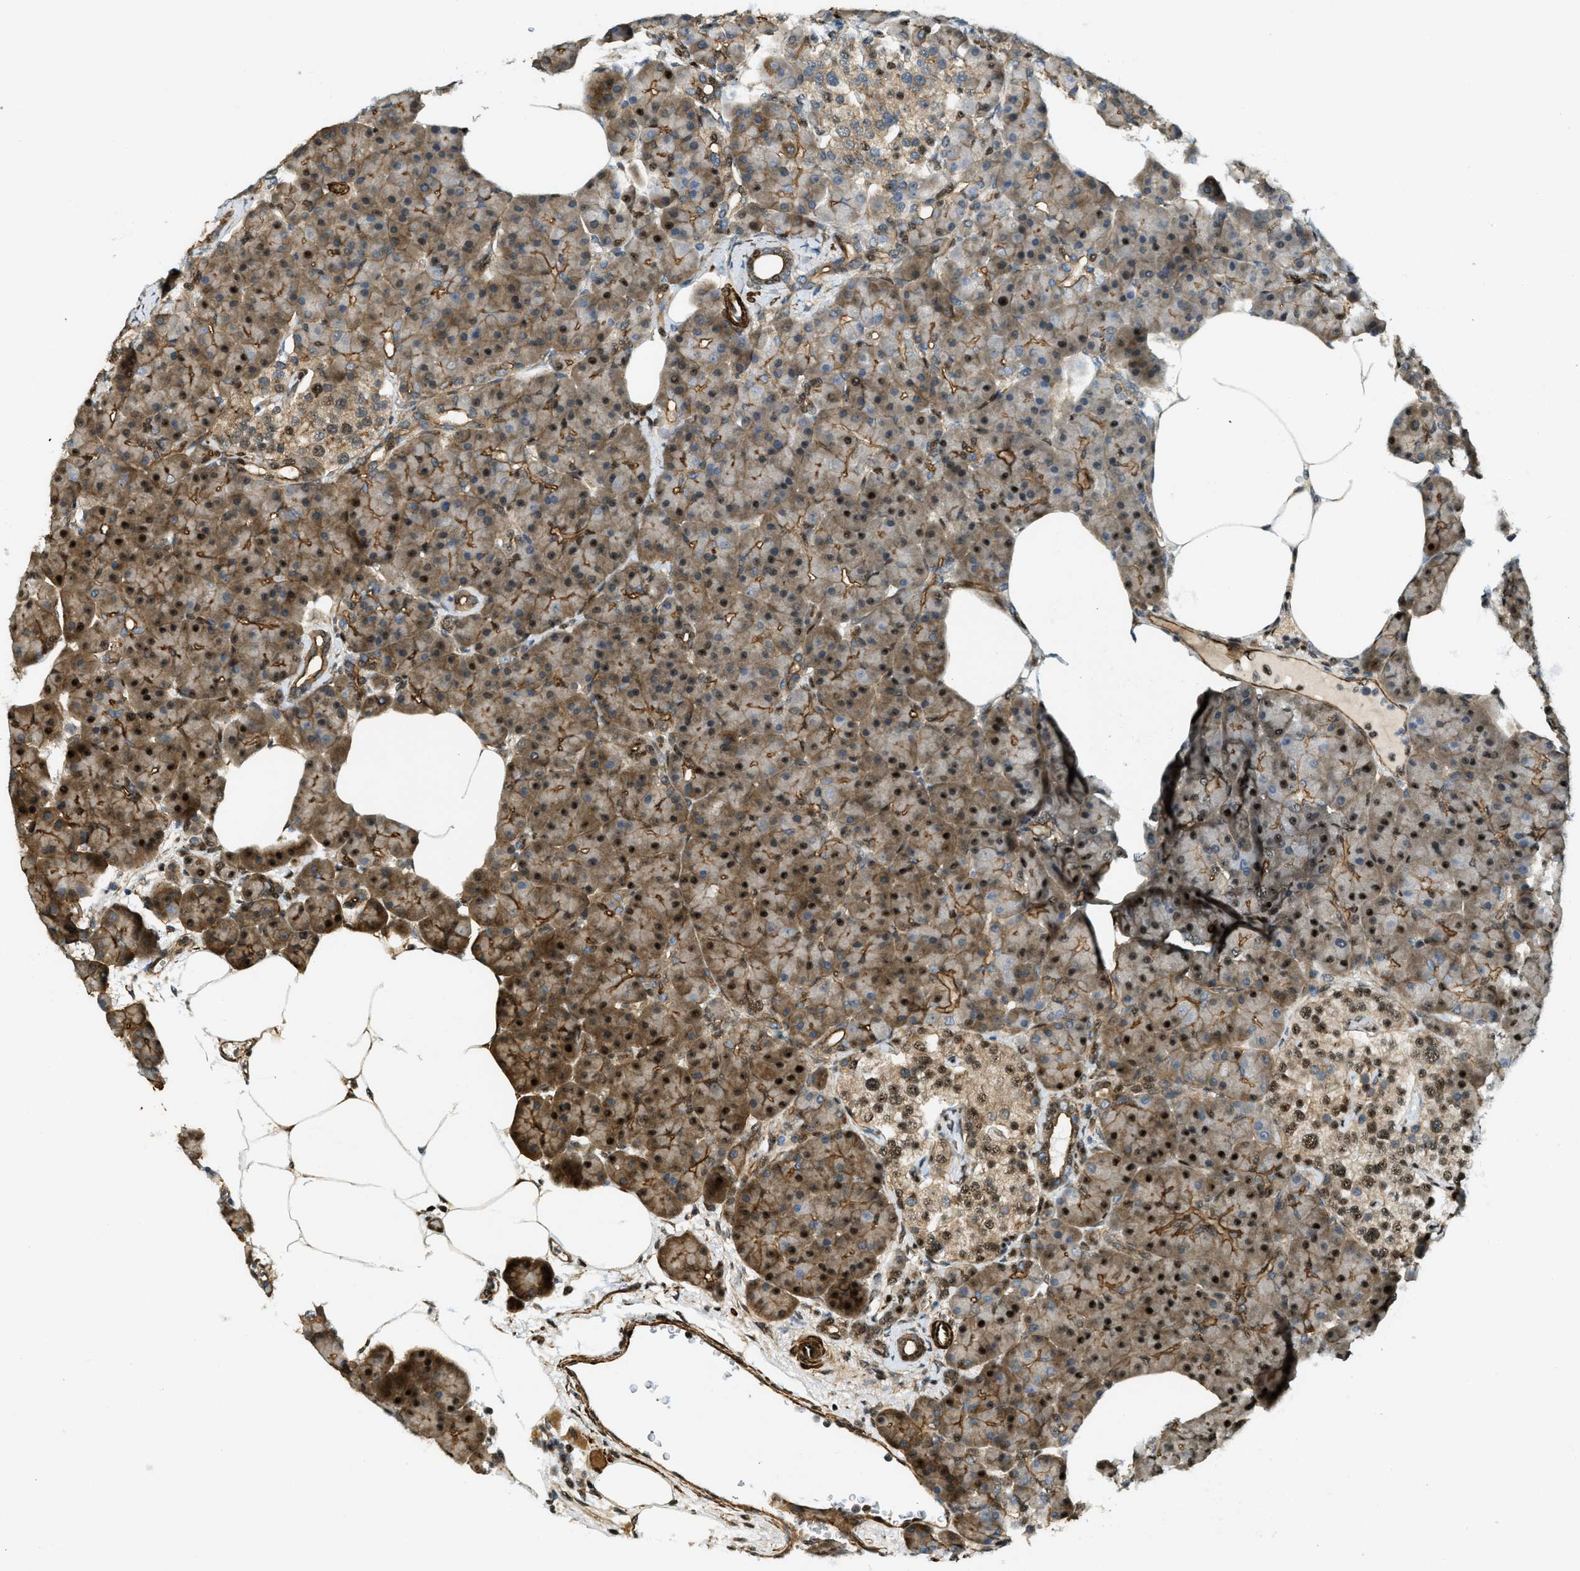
{"staining": {"intensity": "strong", "quantity": ">75%", "location": "cytoplasmic/membranous,nuclear"}, "tissue": "pancreas", "cell_type": "Exocrine glandular cells", "image_type": "normal", "snomed": [{"axis": "morphology", "description": "Normal tissue, NOS"}, {"axis": "topography", "description": "Pancreas"}], "caption": "A high-resolution image shows immunohistochemistry (IHC) staining of unremarkable pancreas, which demonstrates strong cytoplasmic/membranous,nuclear expression in approximately >75% of exocrine glandular cells. (DAB IHC, brown staining for protein, blue staining for nuclei).", "gene": "CFAP36", "patient": {"sex": "female", "age": 70}}